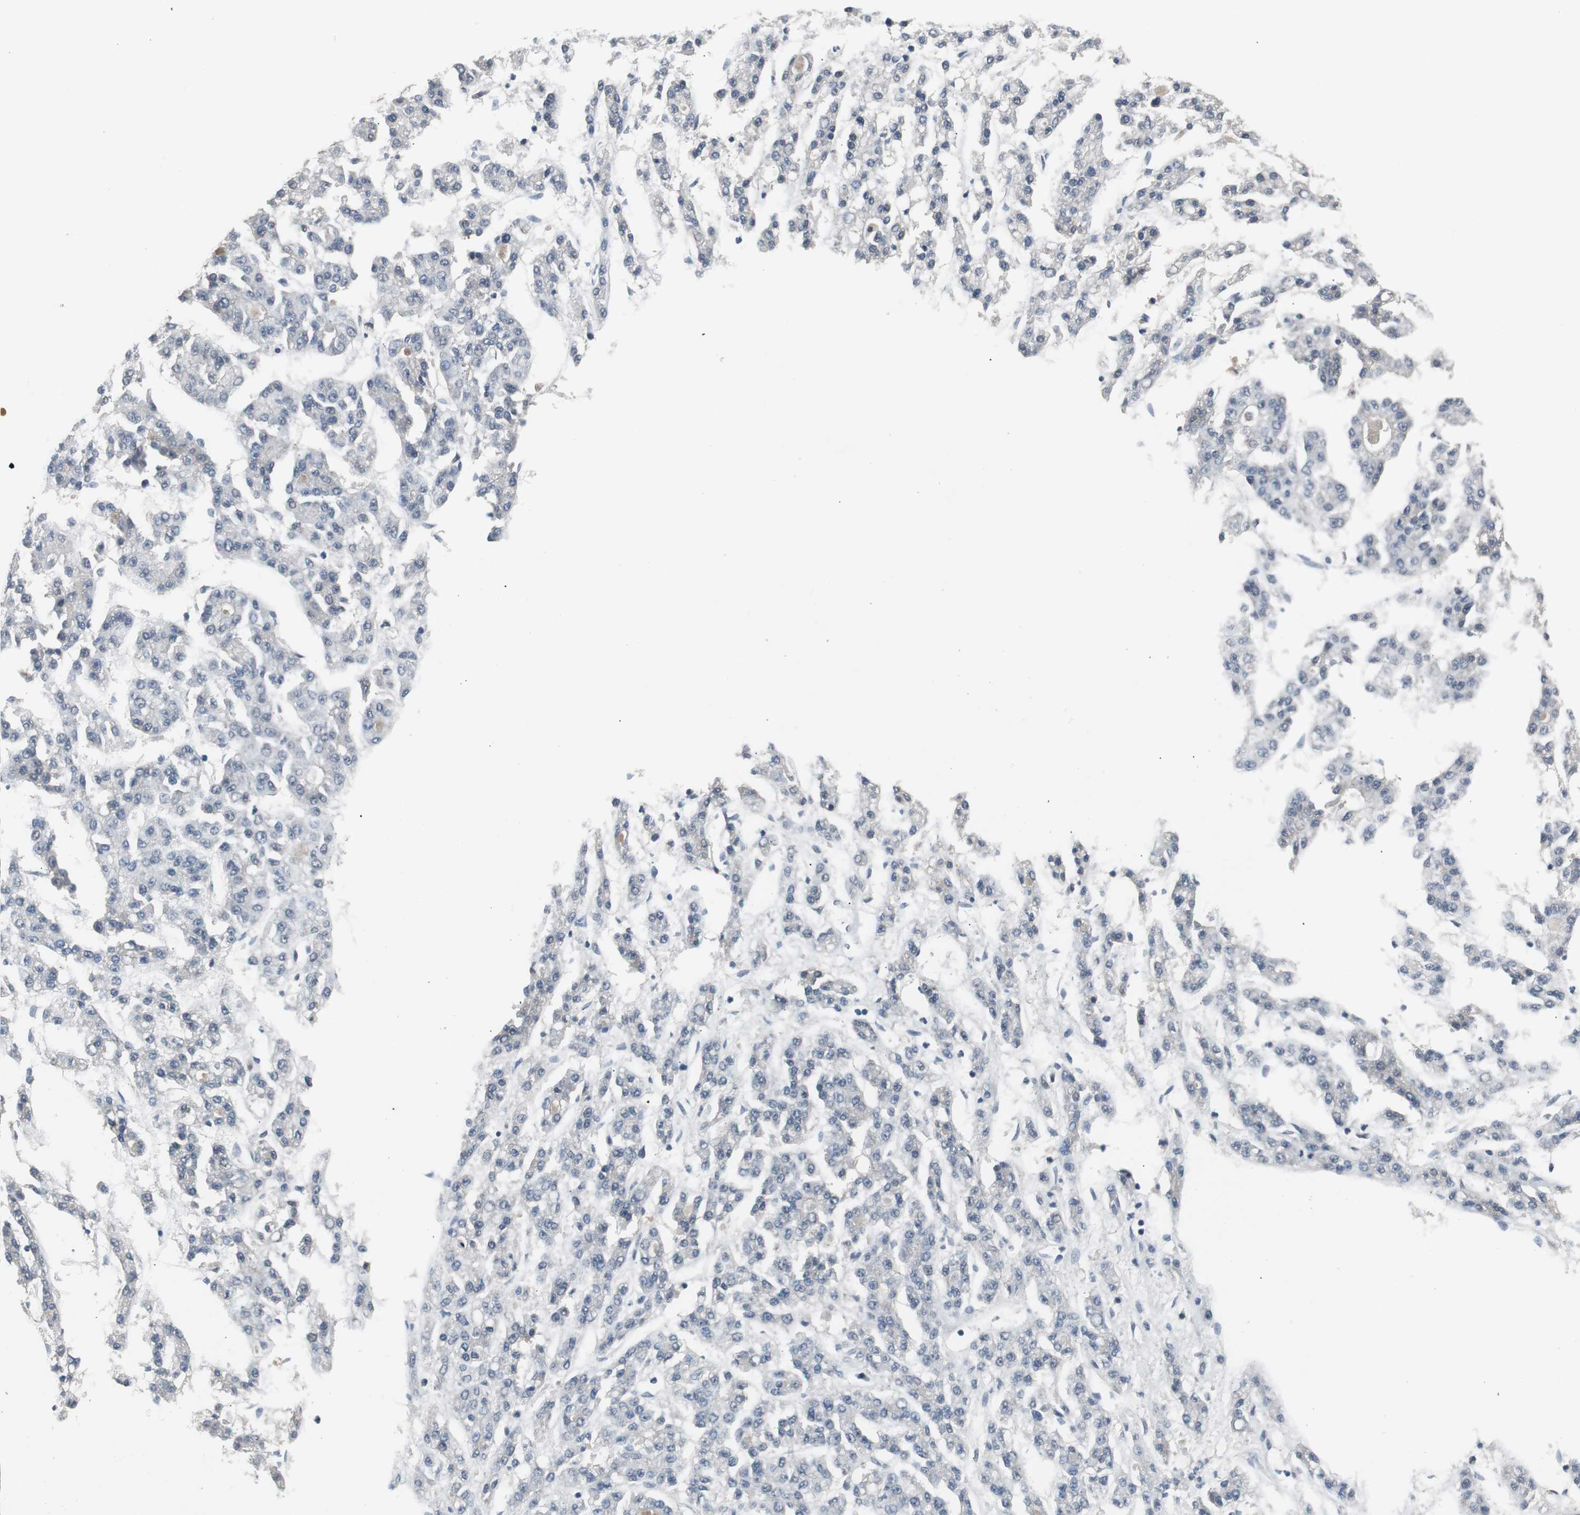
{"staining": {"intensity": "negative", "quantity": "none", "location": "none"}, "tissue": "liver cancer", "cell_type": "Tumor cells", "image_type": "cancer", "snomed": [{"axis": "morphology", "description": "Carcinoma, Hepatocellular, NOS"}, {"axis": "topography", "description": "Liver"}], "caption": "There is no significant staining in tumor cells of liver cancer. (DAB (3,3'-diaminobenzidine) IHC with hematoxylin counter stain).", "gene": "ZMPSTE24", "patient": {"sex": "male", "age": 70}}